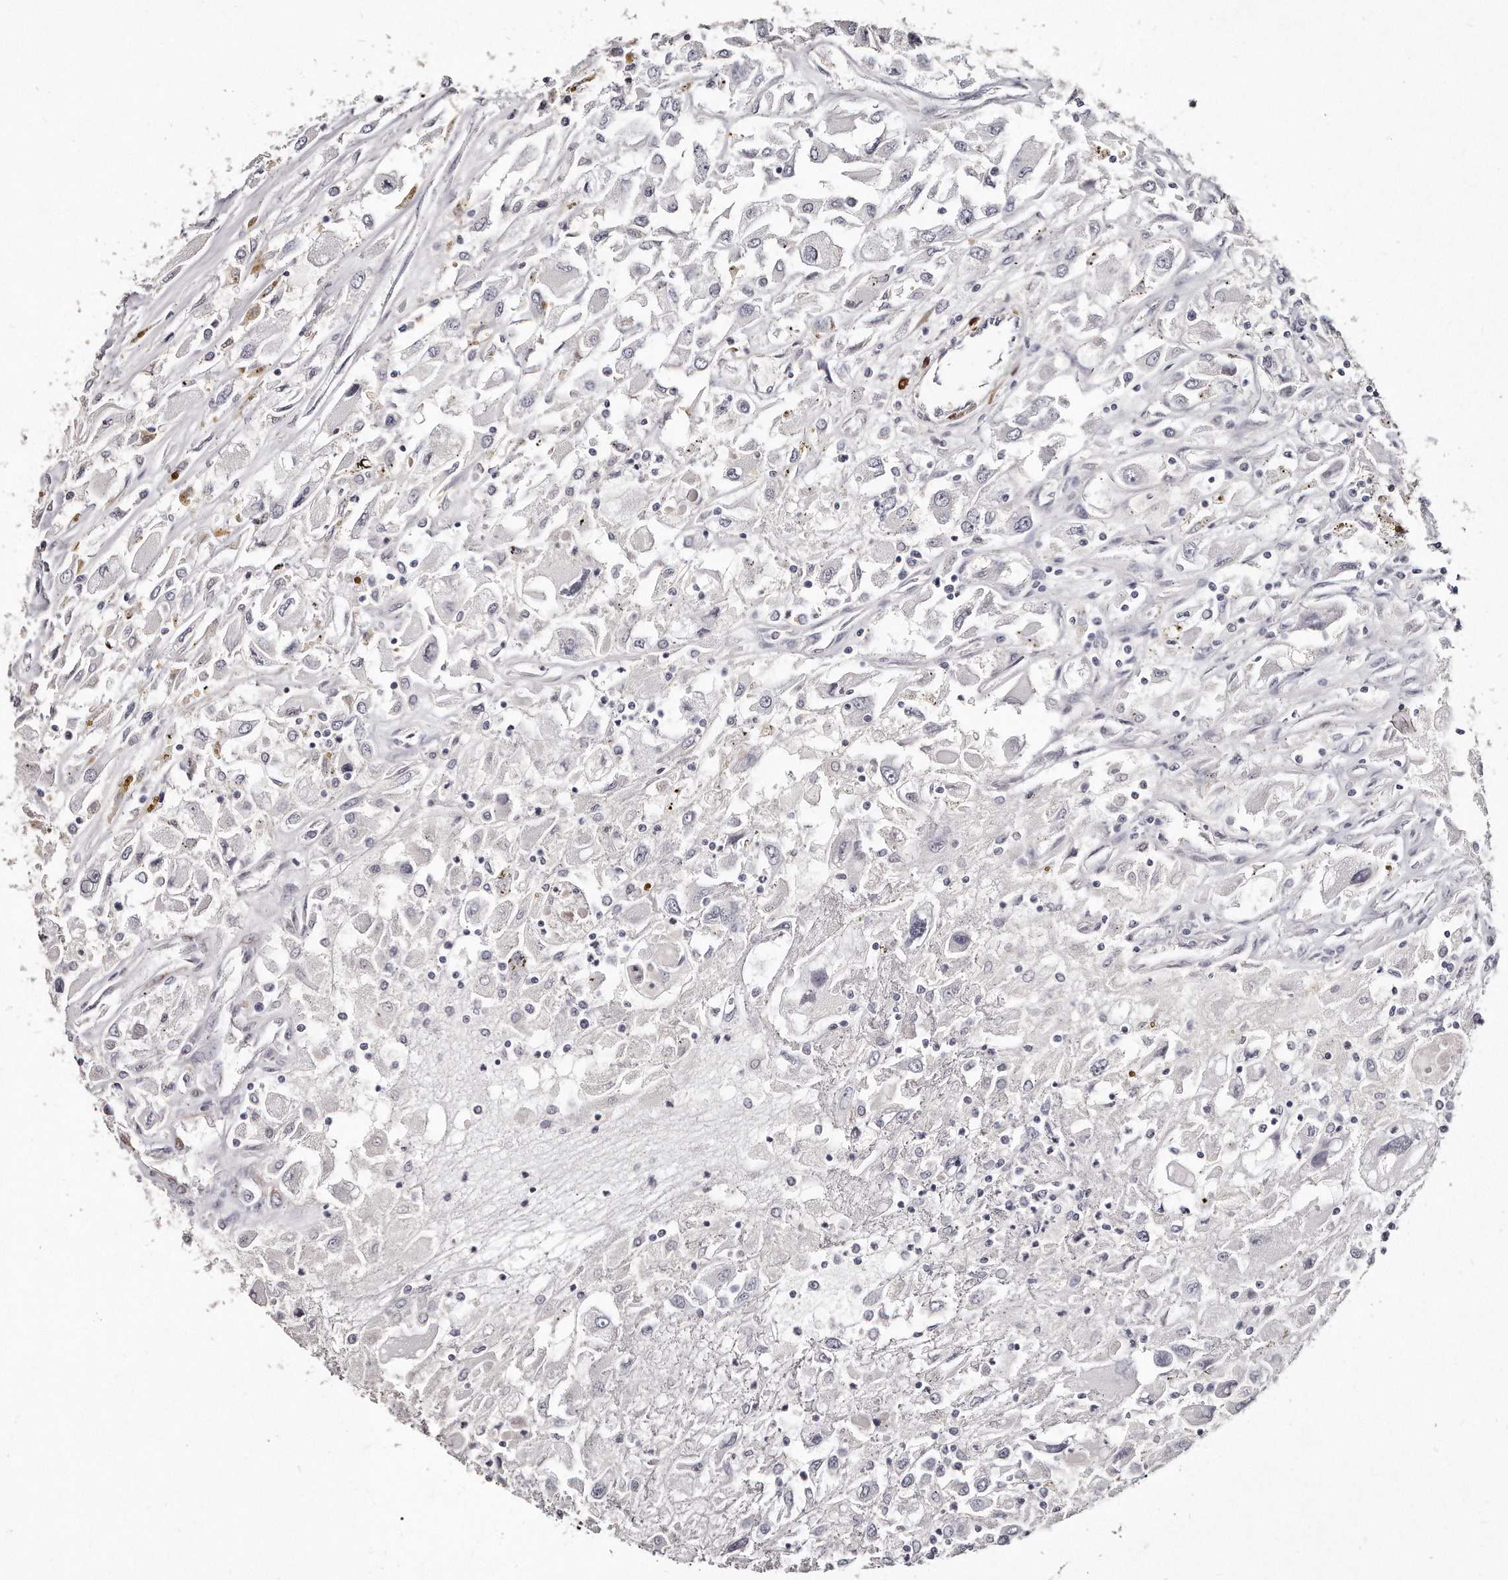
{"staining": {"intensity": "negative", "quantity": "none", "location": "none"}, "tissue": "renal cancer", "cell_type": "Tumor cells", "image_type": "cancer", "snomed": [{"axis": "morphology", "description": "Adenocarcinoma, NOS"}, {"axis": "topography", "description": "Kidney"}], "caption": "There is no significant staining in tumor cells of renal adenocarcinoma.", "gene": "LMOD1", "patient": {"sex": "female", "age": 52}}